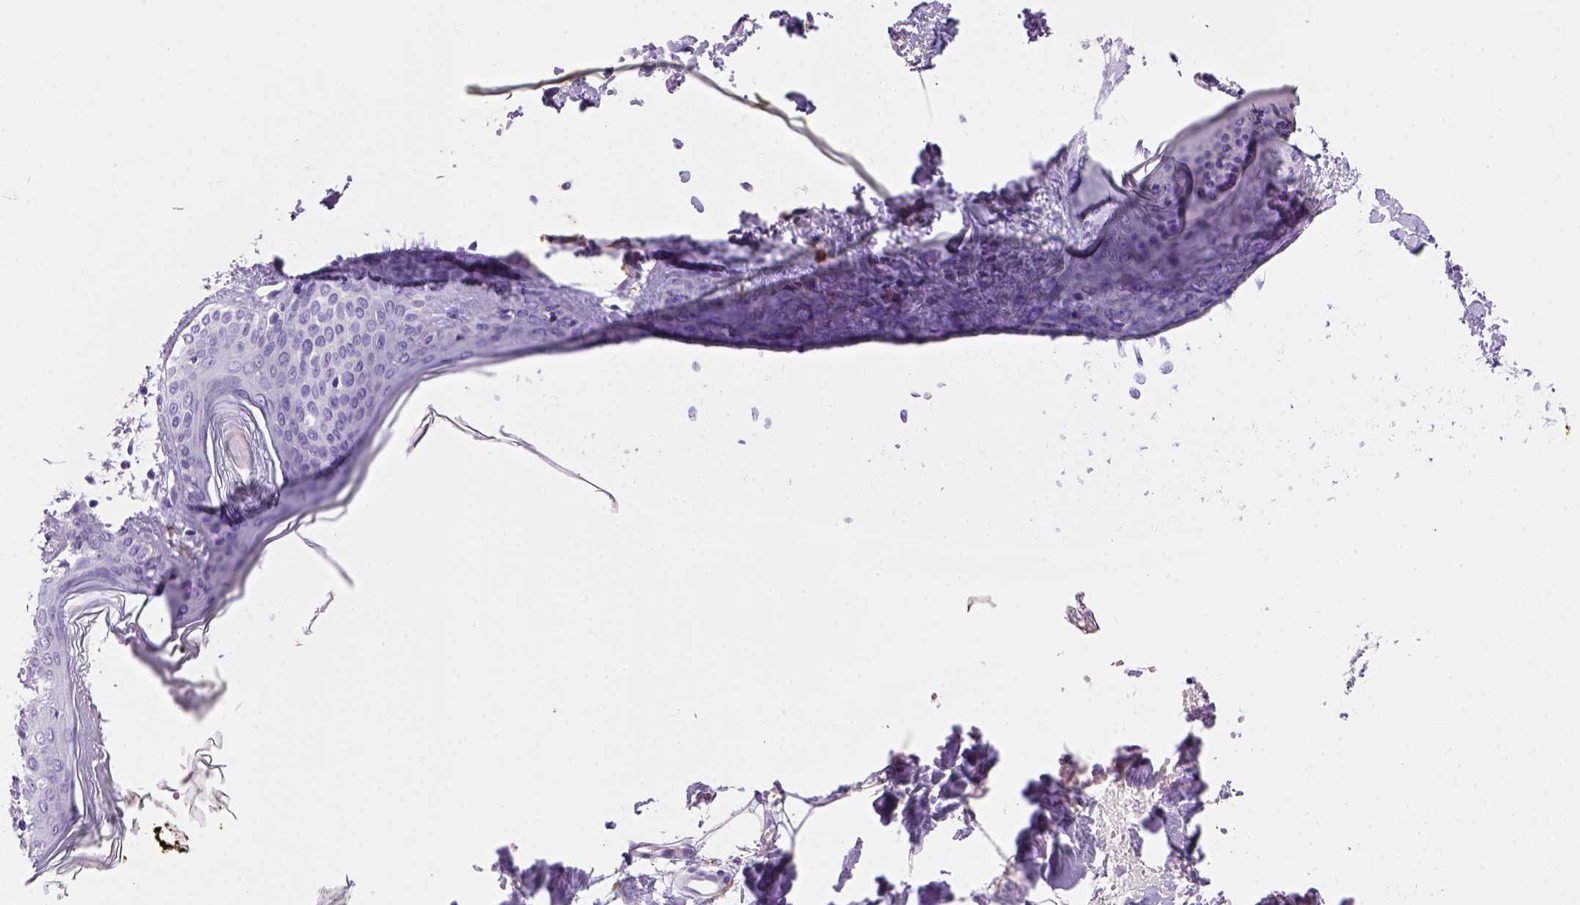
{"staining": {"intensity": "negative", "quantity": "none", "location": "none"}, "tissue": "skin", "cell_type": "Fibroblasts", "image_type": "normal", "snomed": [{"axis": "morphology", "description": "Normal tissue, NOS"}, {"axis": "topography", "description": "Skin"}], "caption": "An image of skin stained for a protein shows no brown staining in fibroblasts. (DAB (3,3'-diaminobenzidine) IHC, high magnification).", "gene": "CD14", "patient": {"sex": "female", "age": 34}}